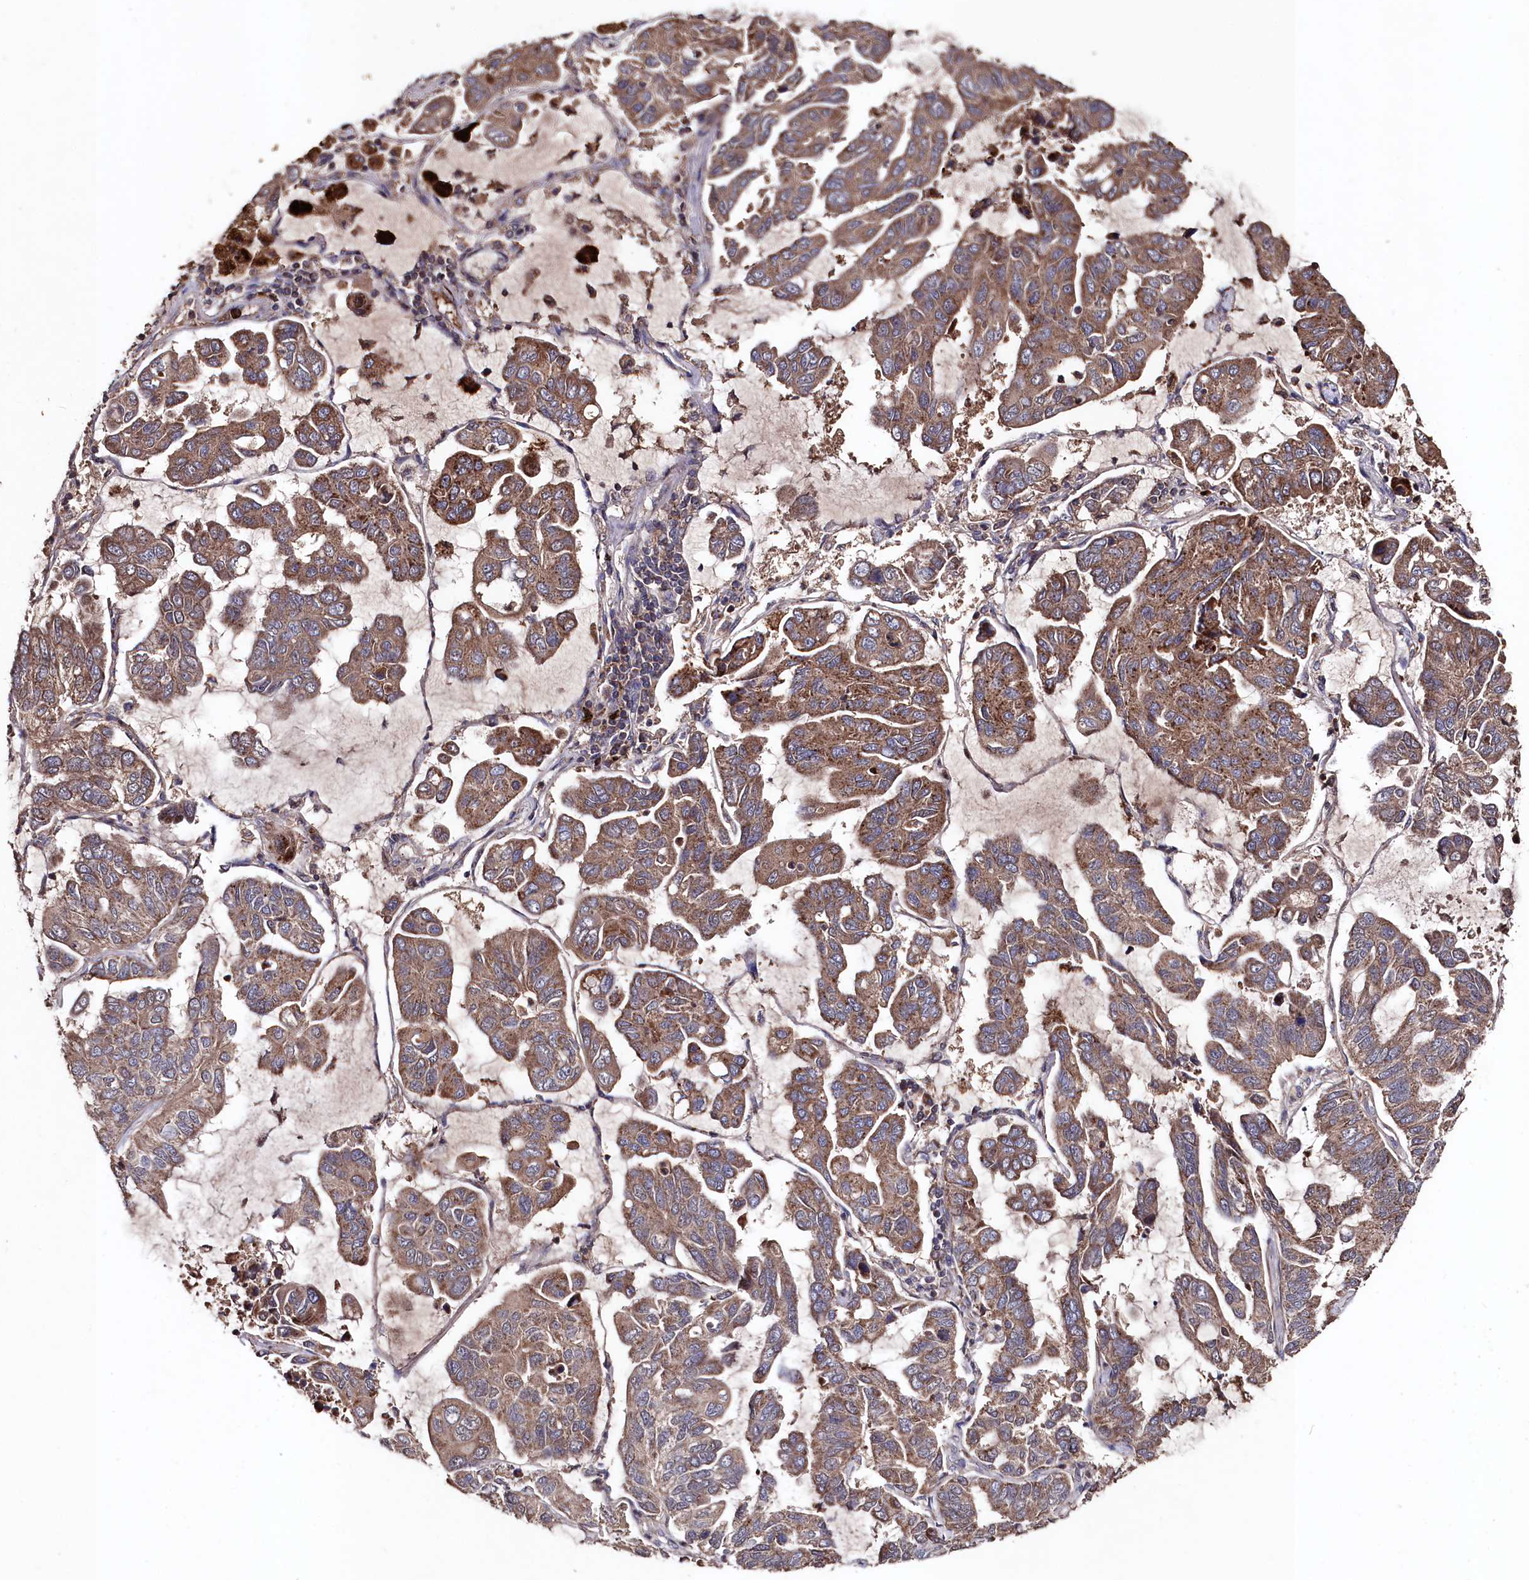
{"staining": {"intensity": "moderate", "quantity": ">75%", "location": "cytoplasmic/membranous"}, "tissue": "lung cancer", "cell_type": "Tumor cells", "image_type": "cancer", "snomed": [{"axis": "morphology", "description": "Adenocarcinoma, NOS"}, {"axis": "topography", "description": "Lung"}], "caption": "IHC image of adenocarcinoma (lung) stained for a protein (brown), which displays medium levels of moderate cytoplasmic/membranous staining in approximately >75% of tumor cells.", "gene": "MYO1H", "patient": {"sex": "male", "age": 64}}